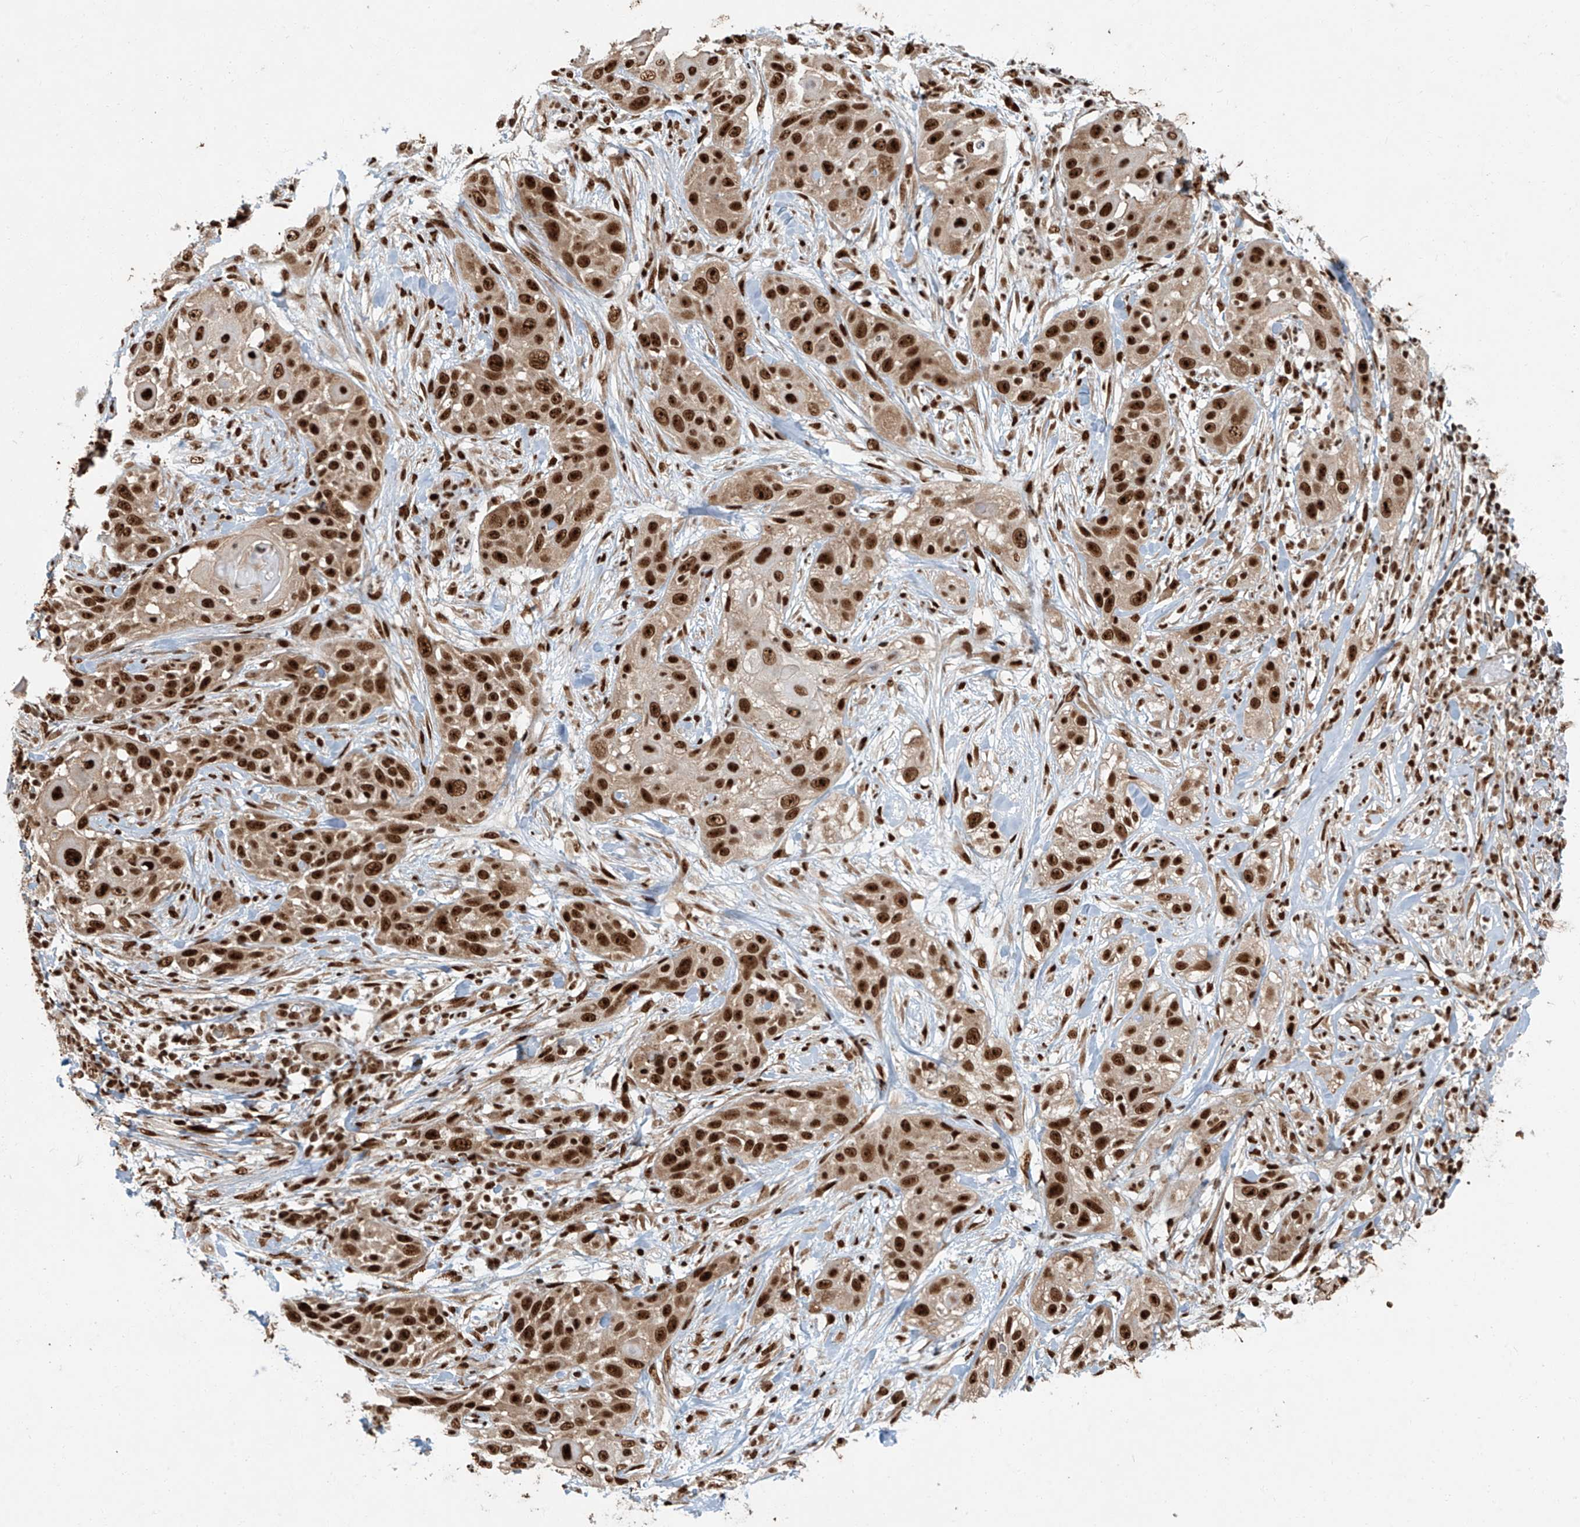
{"staining": {"intensity": "strong", "quantity": ">75%", "location": "nuclear"}, "tissue": "skin cancer", "cell_type": "Tumor cells", "image_type": "cancer", "snomed": [{"axis": "morphology", "description": "Squamous cell carcinoma, NOS"}, {"axis": "topography", "description": "Skin"}], "caption": "Skin cancer (squamous cell carcinoma) was stained to show a protein in brown. There is high levels of strong nuclear staining in approximately >75% of tumor cells.", "gene": "FAM193B", "patient": {"sex": "female", "age": 44}}